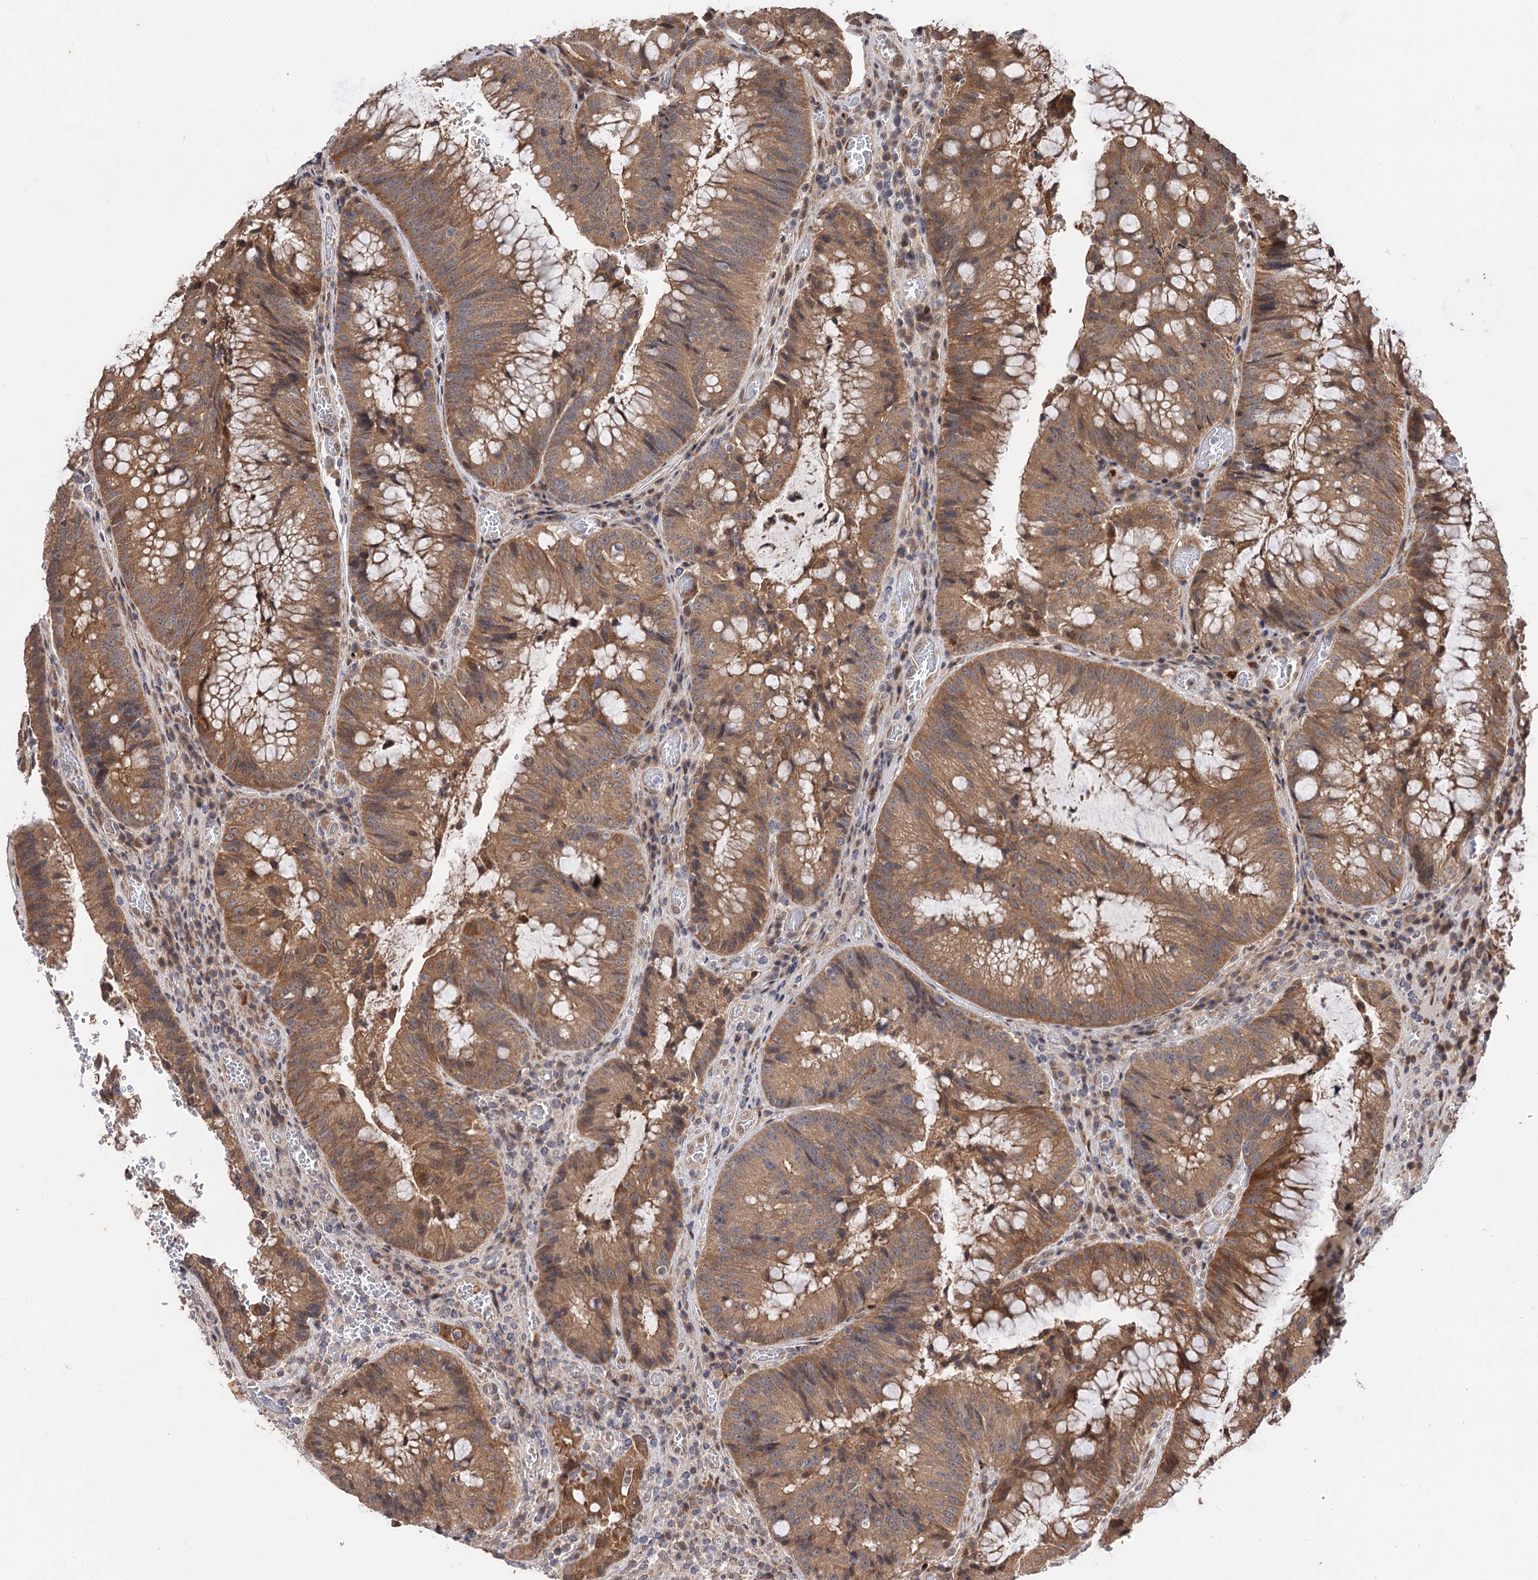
{"staining": {"intensity": "moderate", "quantity": ">75%", "location": "cytoplasmic/membranous"}, "tissue": "colorectal cancer", "cell_type": "Tumor cells", "image_type": "cancer", "snomed": [{"axis": "morphology", "description": "Adenocarcinoma, NOS"}, {"axis": "topography", "description": "Rectum"}], "caption": "Brown immunohistochemical staining in human adenocarcinoma (colorectal) exhibits moderate cytoplasmic/membranous staining in about >75% of tumor cells.", "gene": "FBXW8", "patient": {"sex": "male", "age": 69}}